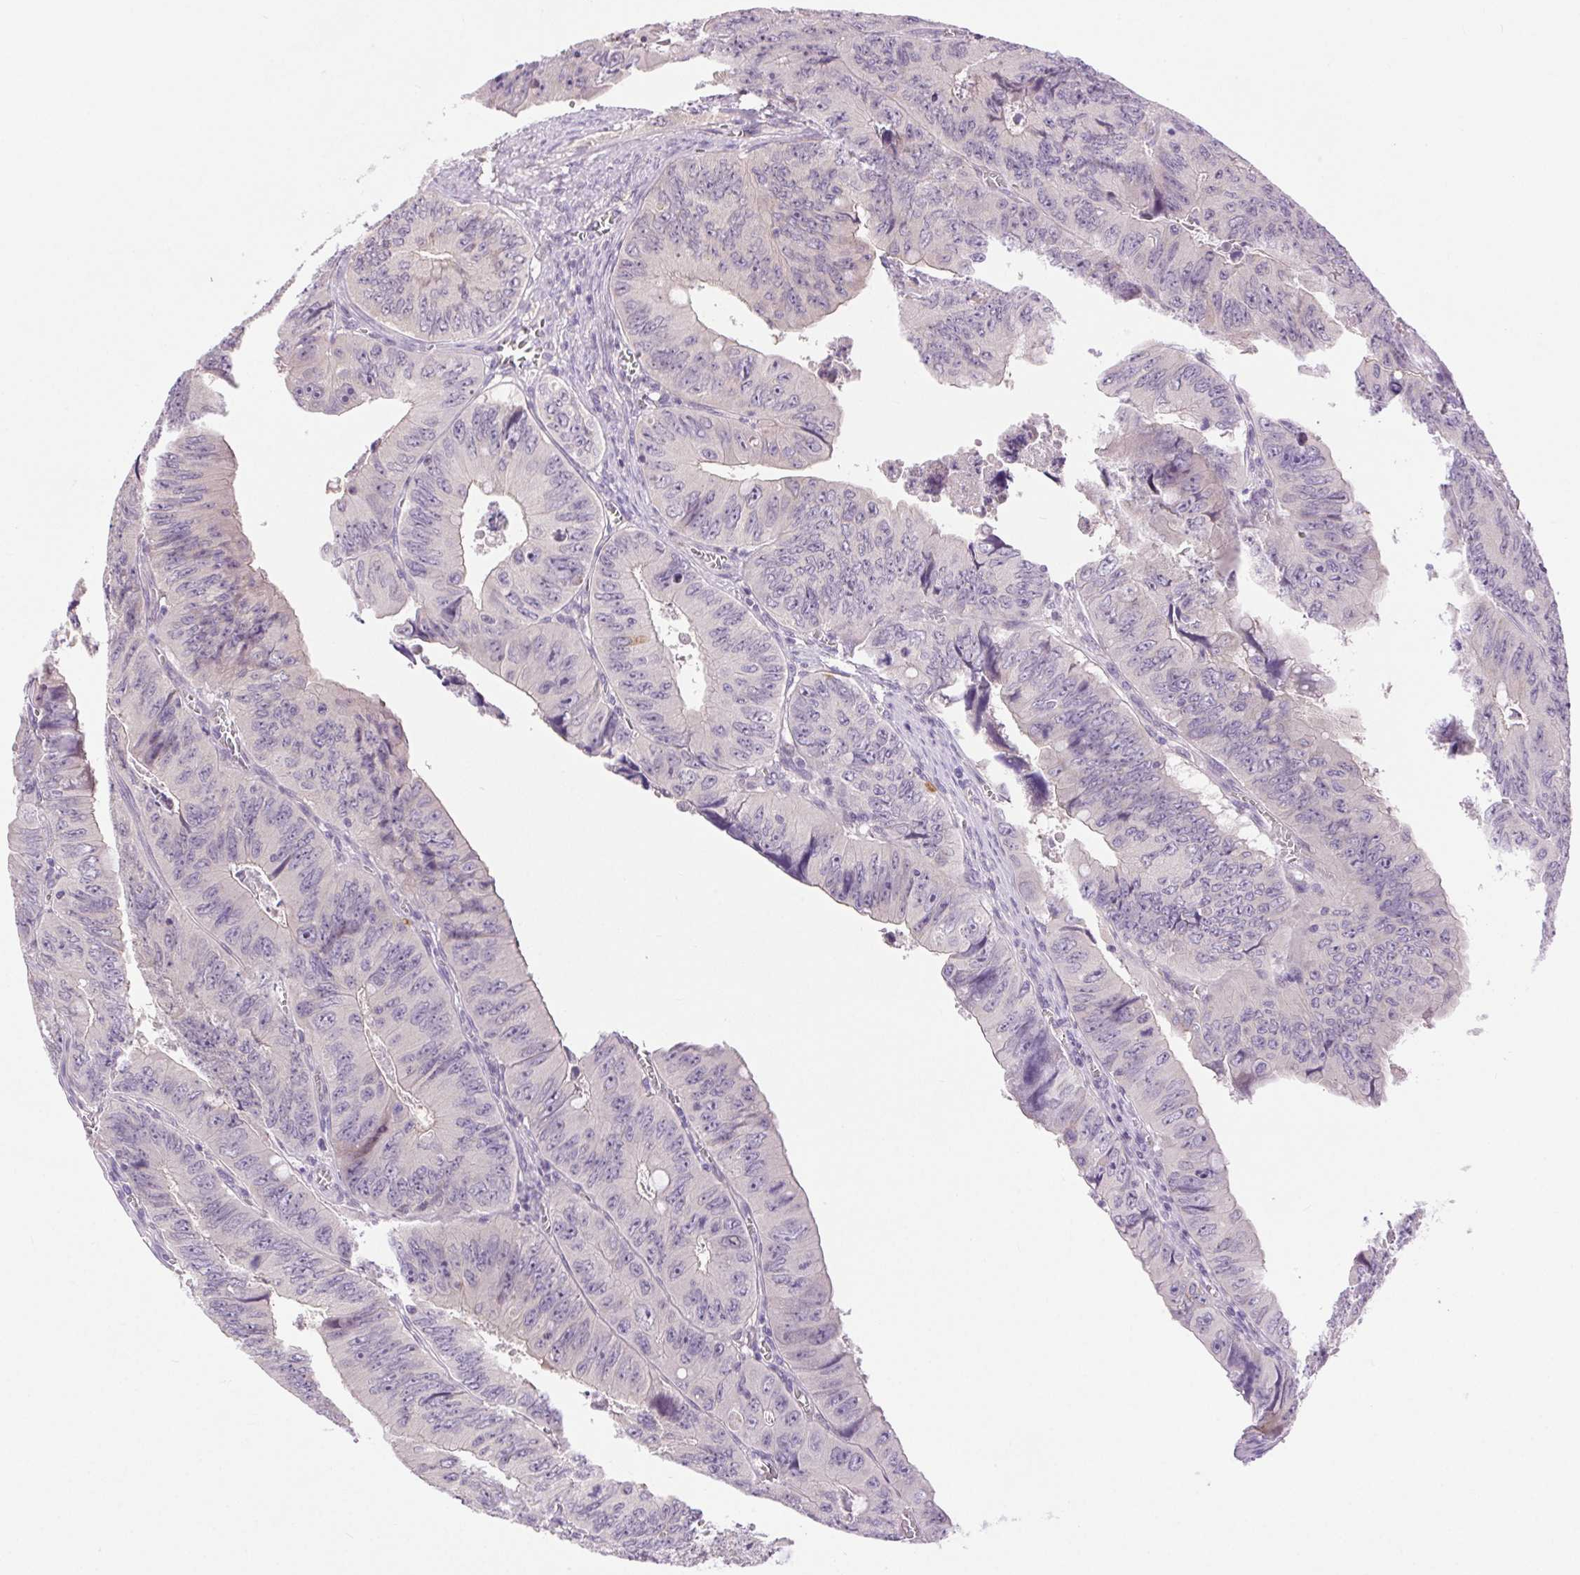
{"staining": {"intensity": "negative", "quantity": "none", "location": "none"}, "tissue": "colorectal cancer", "cell_type": "Tumor cells", "image_type": "cancer", "snomed": [{"axis": "morphology", "description": "Adenocarcinoma, NOS"}, {"axis": "topography", "description": "Colon"}], "caption": "The histopathology image shows no staining of tumor cells in colorectal adenocarcinoma.", "gene": "SYT11", "patient": {"sex": "female", "age": 84}}